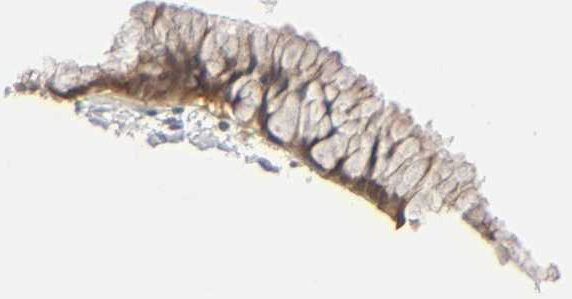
{"staining": {"intensity": "moderate", "quantity": ">75%", "location": "cytoplasmic/membranous"}, "tissue": "cervix", "cell_type": "Glandular cells", "image_type": "normal", "snomed": [{"axis": "morphology", "description": "Normal tissue, NOS"}, {"axis": "topography", "description": "Cervix"}], "caption": "Glandular cells show medium levels of moderate cytoplasmic/membranous expression in approximately >75% of cells in normal human cervix. The staining was performed using DAB to visualize the protein expression in brown, while the nuclei were stained in blue with hematoxylin (Magnification: 20x).", "gene": "NDRG2", "patient": {"sex": "female", "age": 46}}